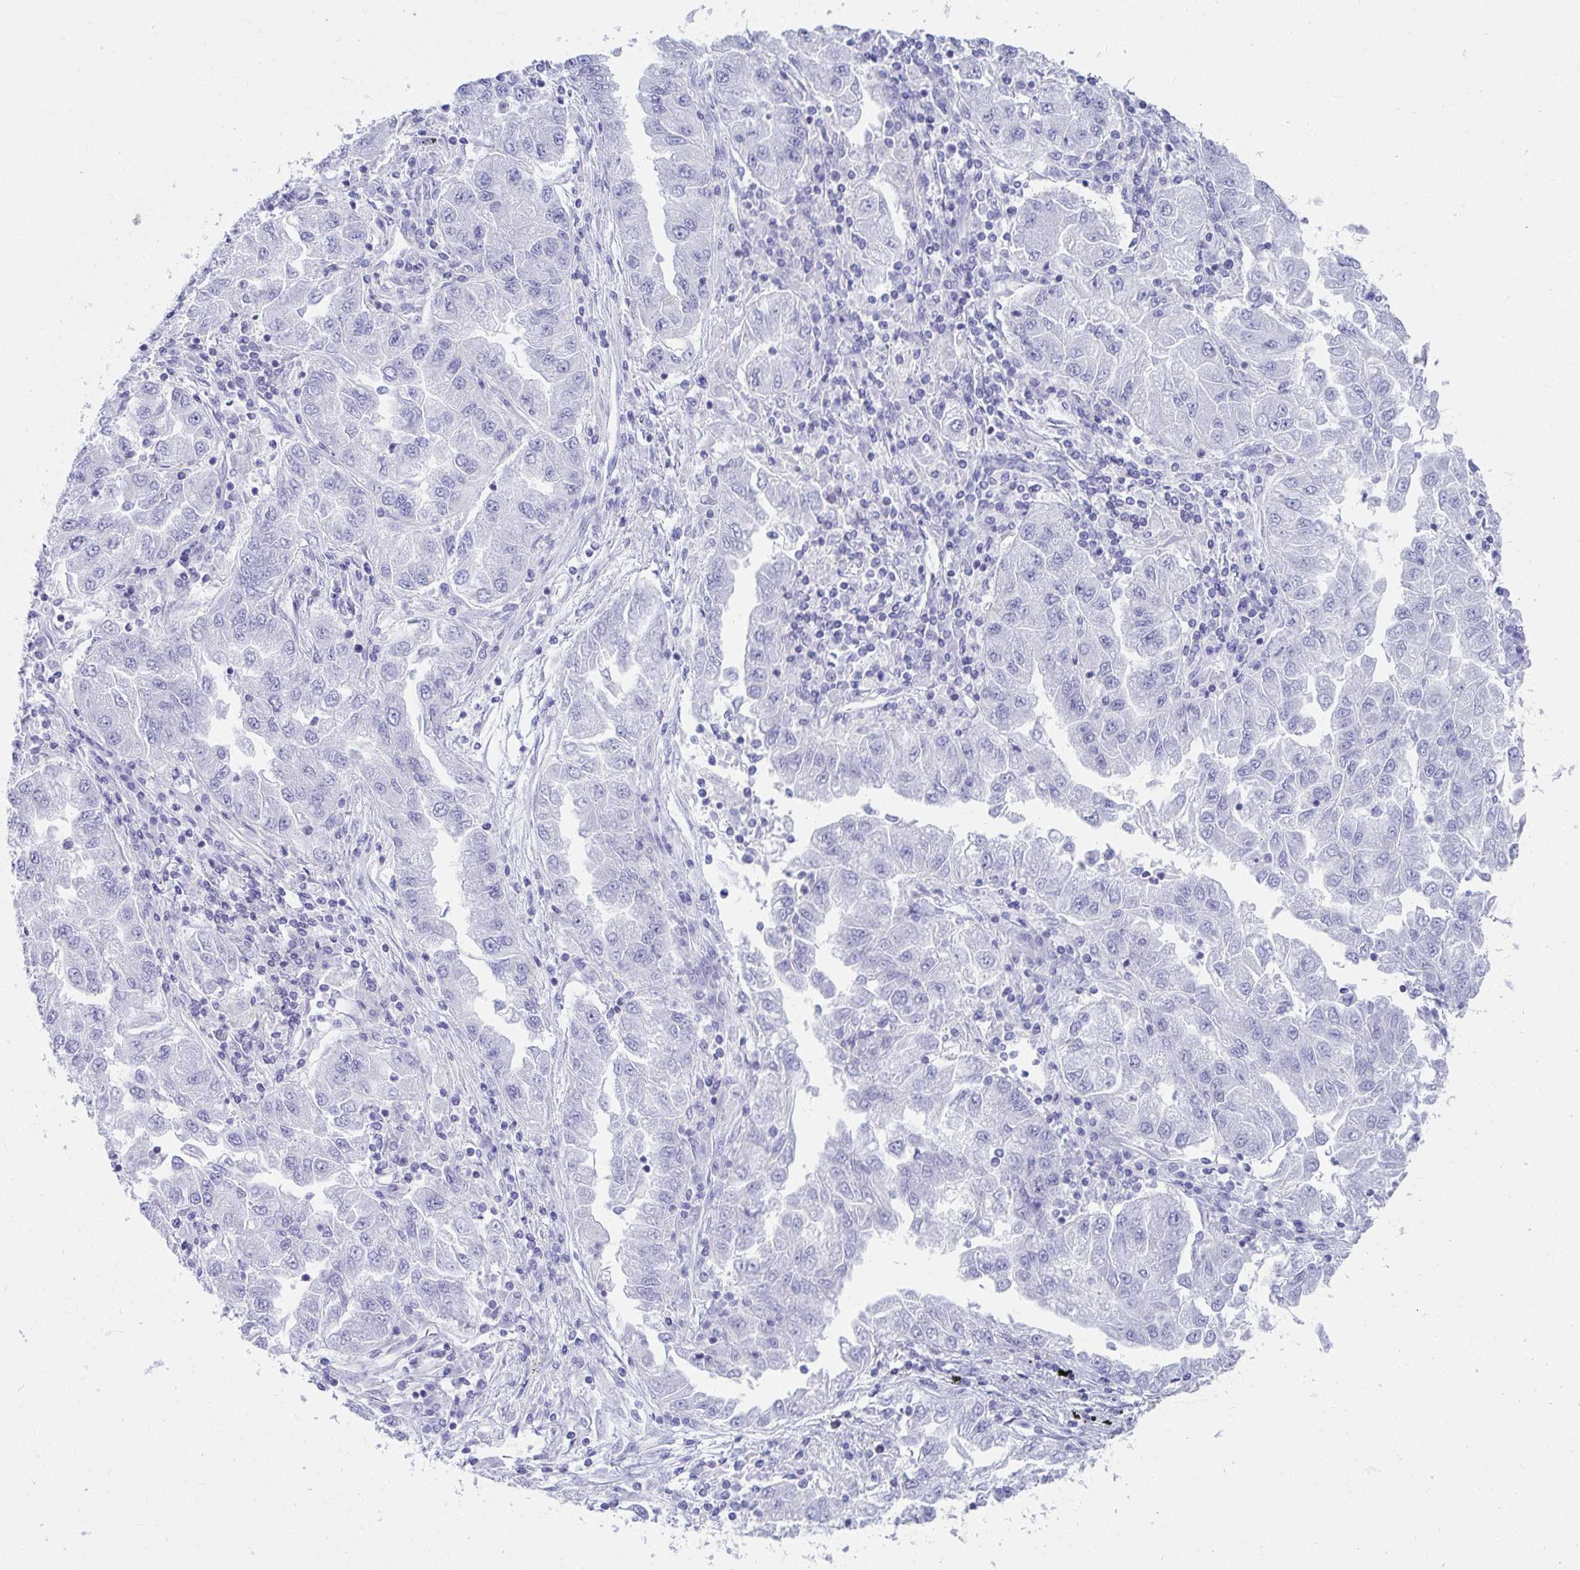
{"staining": {"intensity": "negative", "quantity": "none", "location": "none"}, "tissue": "lung cancer", "cell_type": "Tumor cells", "image_type": "cancer", "snomed": [{"axis": "morphology", "description": "Adenocarcinoma, NOS"}, {"axis": "morphology", "description": "Adenocarcinoma primary or metastatic"}, {"axis": "topography", "description": "Lung"}], "caption": "The image displays no staining of tumor cells in lung cancer (adenocarcinoma primary or metastatic).", "gene": "C19orf81", "patient": {"sex": "male", "age": 74}}